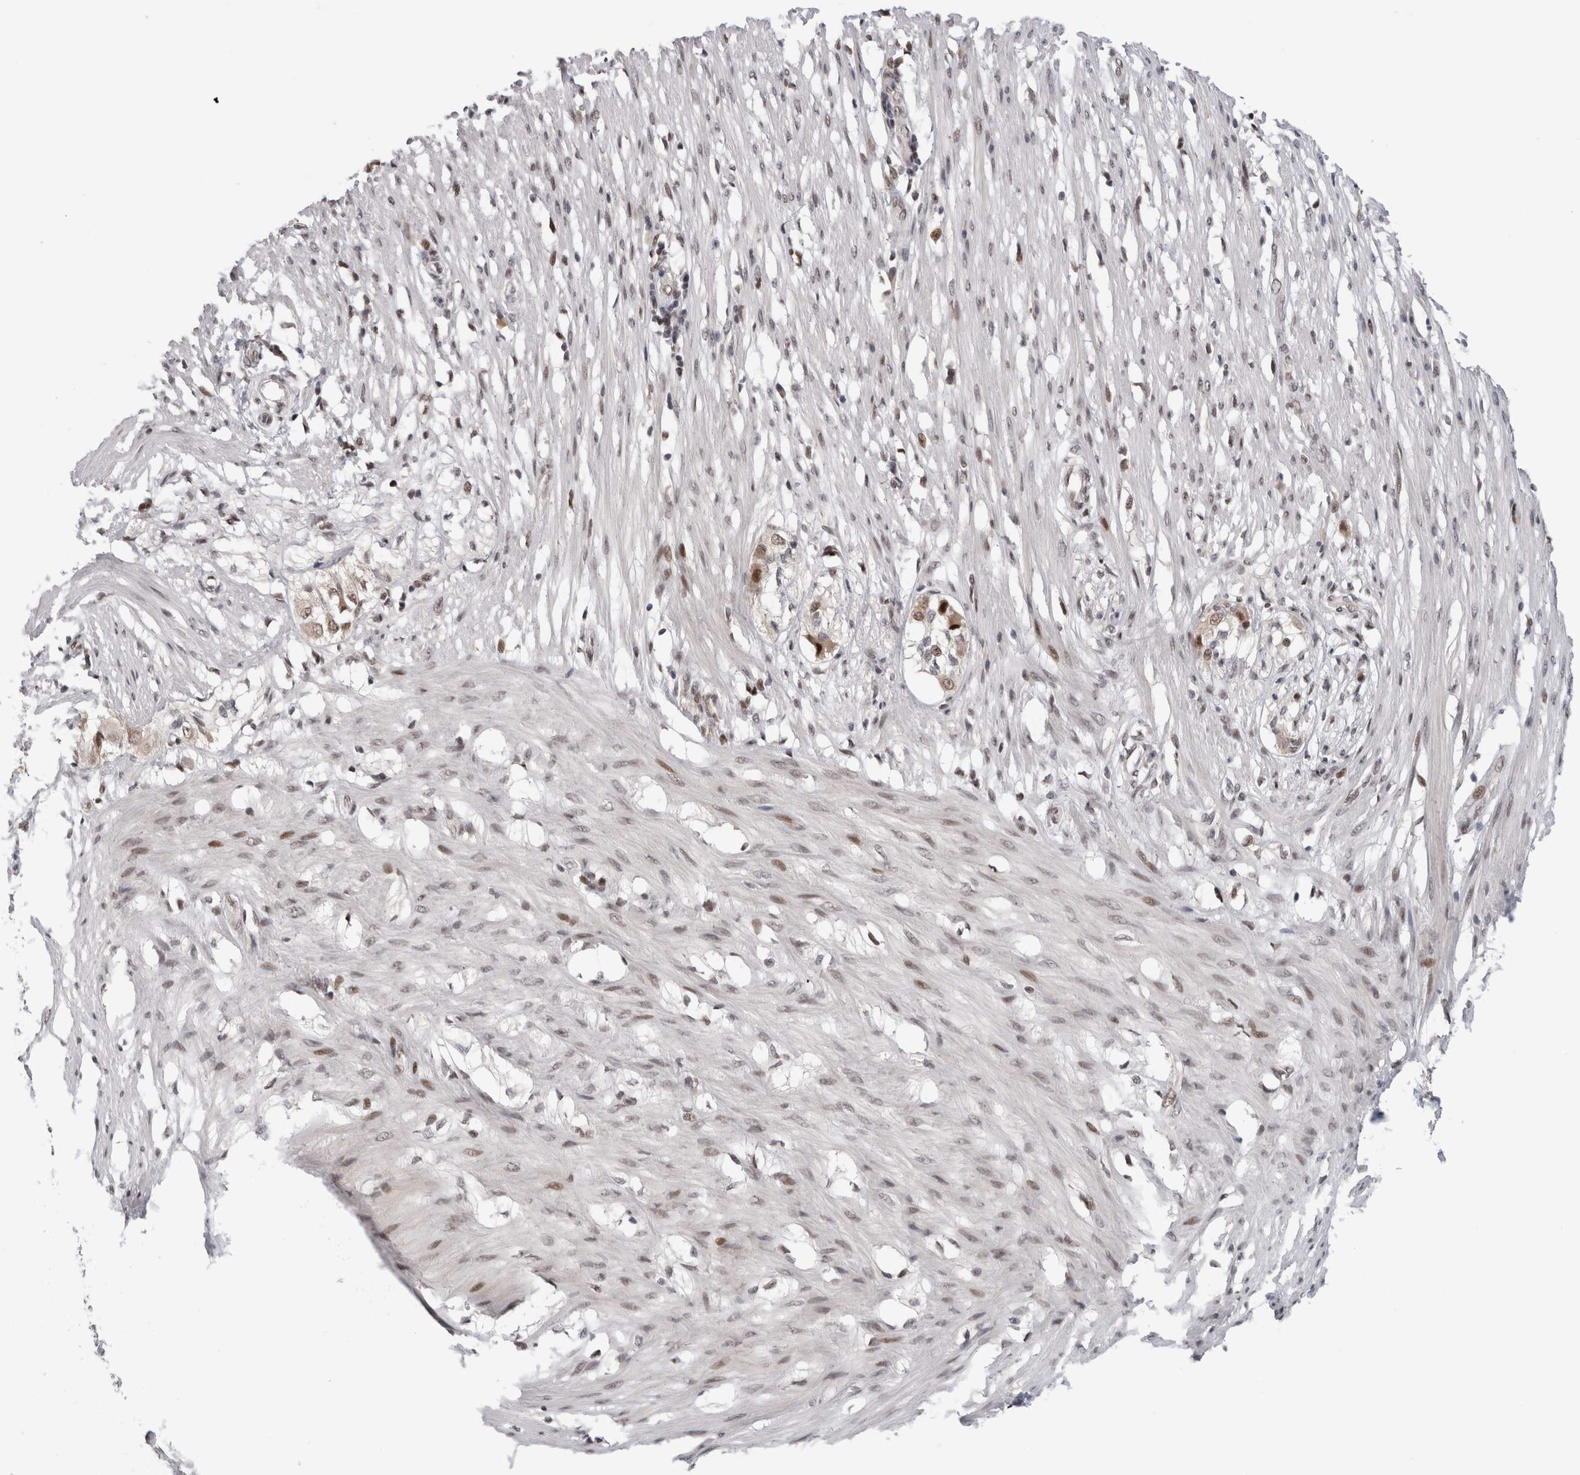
{"staining": {"intensity": "weak", "quantity": "25%-75%", "location": "nuclear"}, "tissue": "smooth muscle", "cell_type": "Smooth muscle cells", "image_type": "normal", "snomed": [{"axis": "morphology", "description": "Normal tissue, NOS"}, {"axis": "morphology", "description": "Adenocarcinoma, NOS"}, {"axis": "topography", "description": "Smooth muscle"}, {"axis": "topography", "description": "Colon"}], "caption": "This micrograph demonstrates immunohistochemistry (IHC) staining of unremarkable human smooth muscle, with low weak nuclear staining in approximately 25%-75% of smooth muscle cells.", "gene": "ZNF521", "patient": {"sex": "male", "age": 14}}